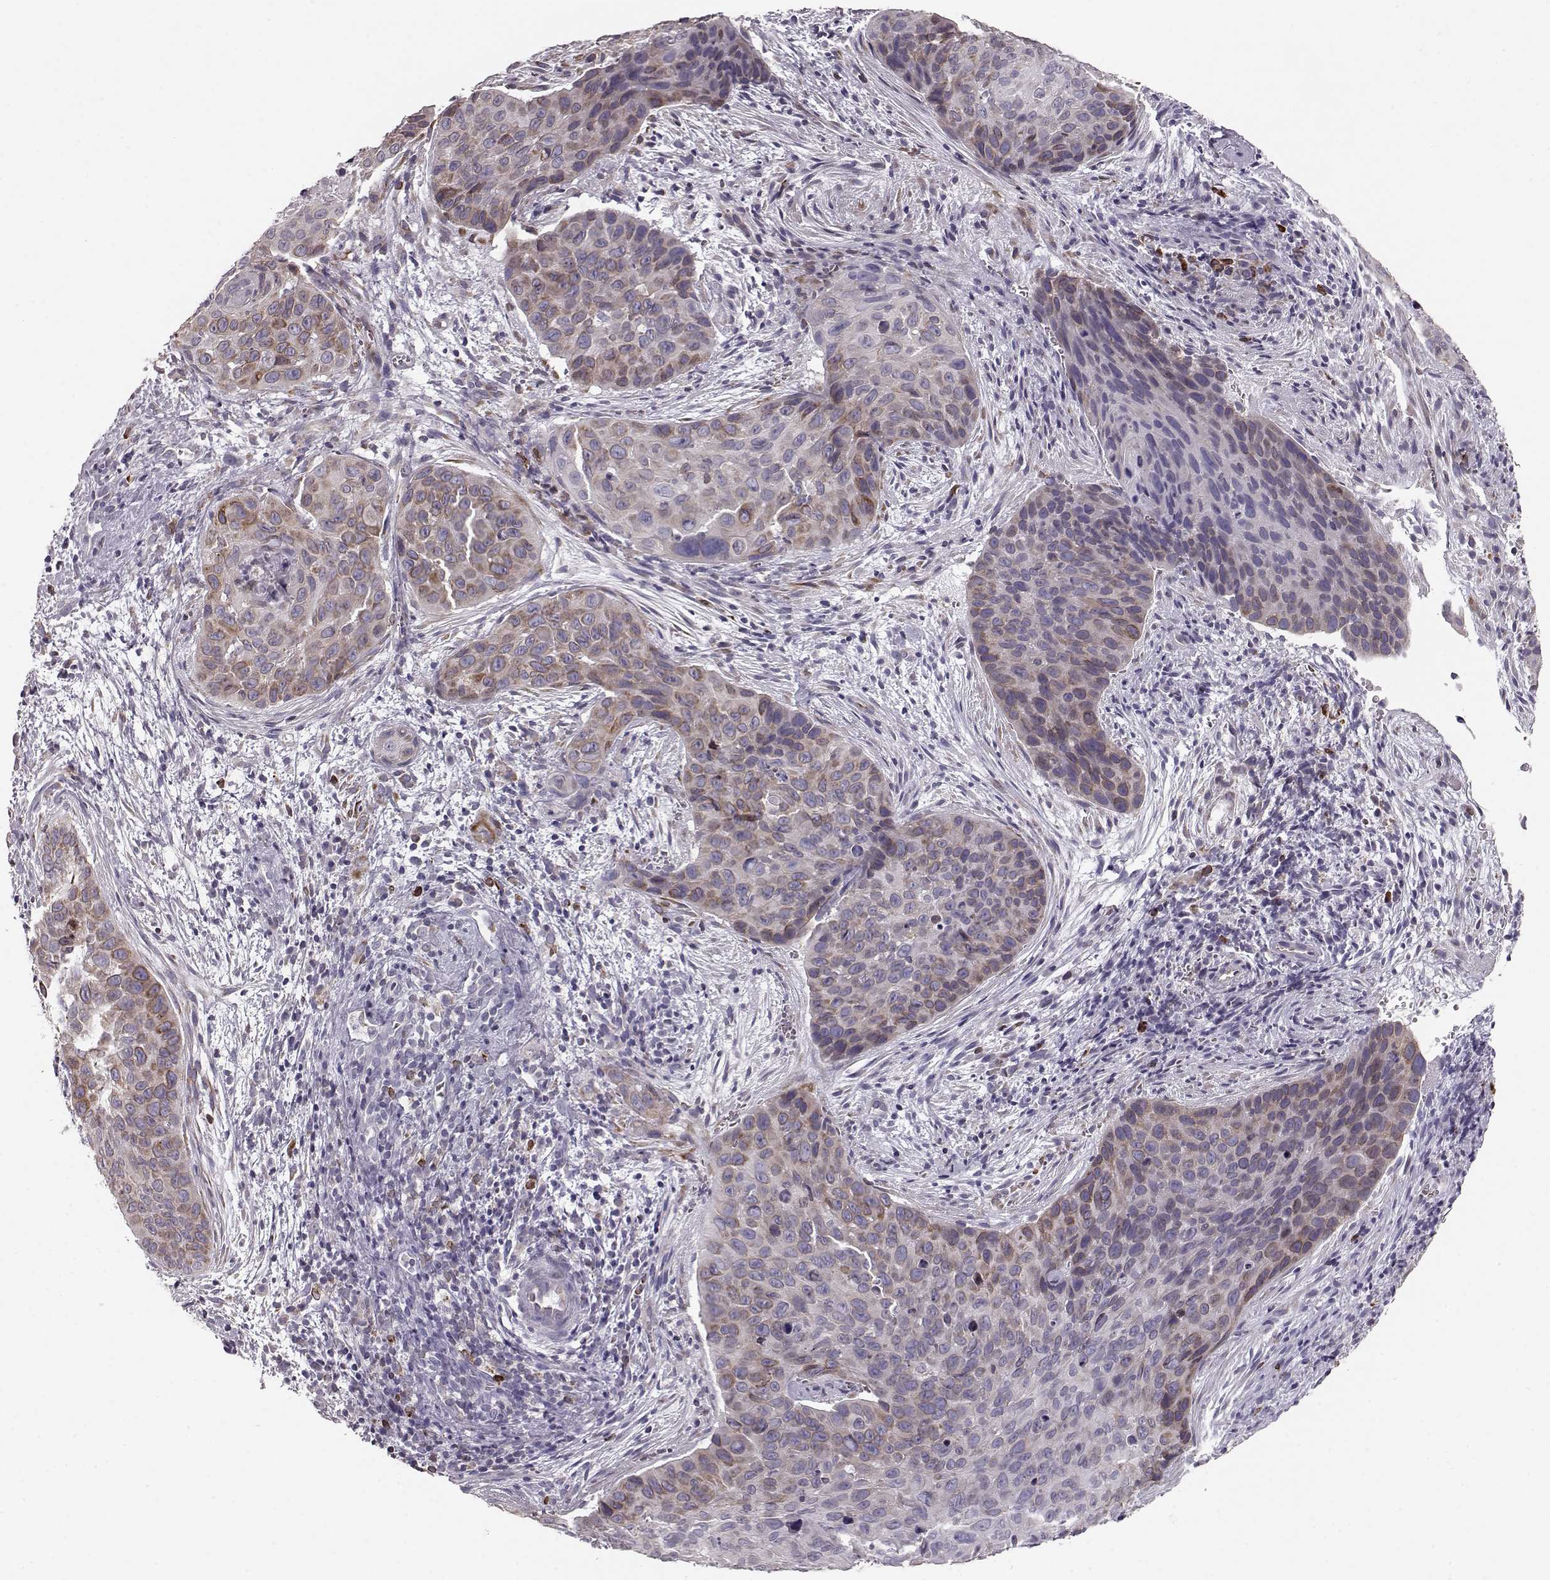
{"staining": {"intensity": "moderate", "quantity": "<25%", "location": "cytoplasmic/membranous"}, "tissue": "cervical cancer", "cell_type": "Tumor cells", "image_type": "cancer", "snomed": [{"axis": "morphology", "description": "Squamous cell carcinoma, NOS"}, {"axis": "topography", "description": "Cervix"}], "caption": "Immunohistochemistry staining of cervical squamous cell carcinoma, which reveals low levels of moderate cytoplasmic/membranous positivity in approximately <25% of tumor cells indicating moderate cytoplasmic/membranous protein staining. The staining was performed using DAB (brown) for protein detection and nuclei were counterstained in hematoxylin (blue).", "gene": "ELOVL5", "patient": {"sex": "female", "age": 35}}